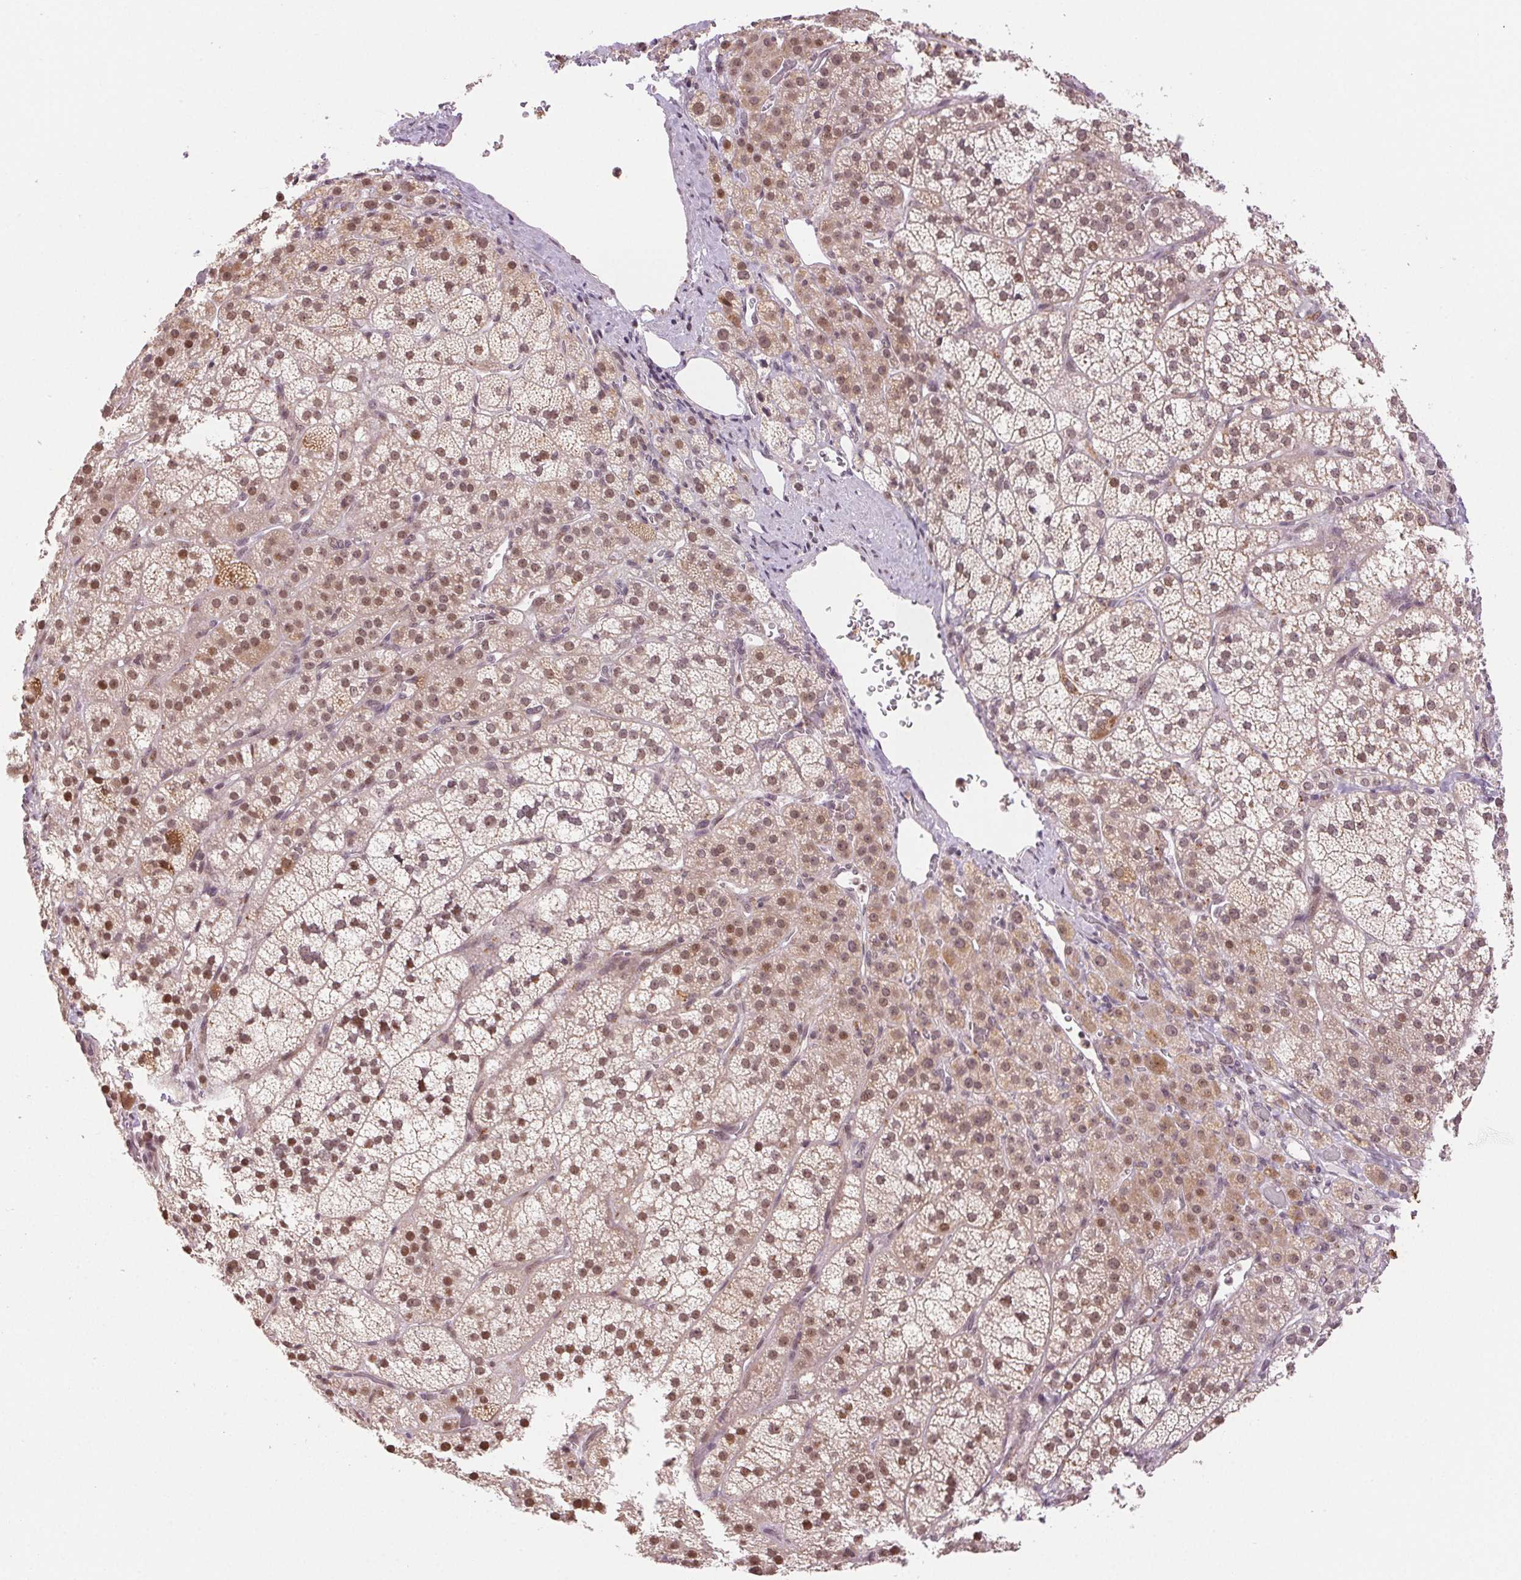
{"staining": {"intensity": "moderate", "quantity": ">75%", "location": "nuclear"}, "tissue": "adrenal gland", "cell_type": "Glandular cells", "image_type": "normal", "snomed": [{"axis": "morphology", "description": "Normal tissue, NOS"}, {"axis": "topography", "description": "Adrenal gland"}], "caption": "High-magnification brightfield microscopy of normal adrenal gland stained with DAB (brown) and counterstained with hematoxylin (blue). glandular cells exhibit moderate nuclear expression is present in approximately>75% of cells. (DAB (3,3'-diaminobenzidine) = brown stain, brightfield microscopy at high magnification).", "gene": "GRHL3", "patient": {"sex": "female", "age": 60}}